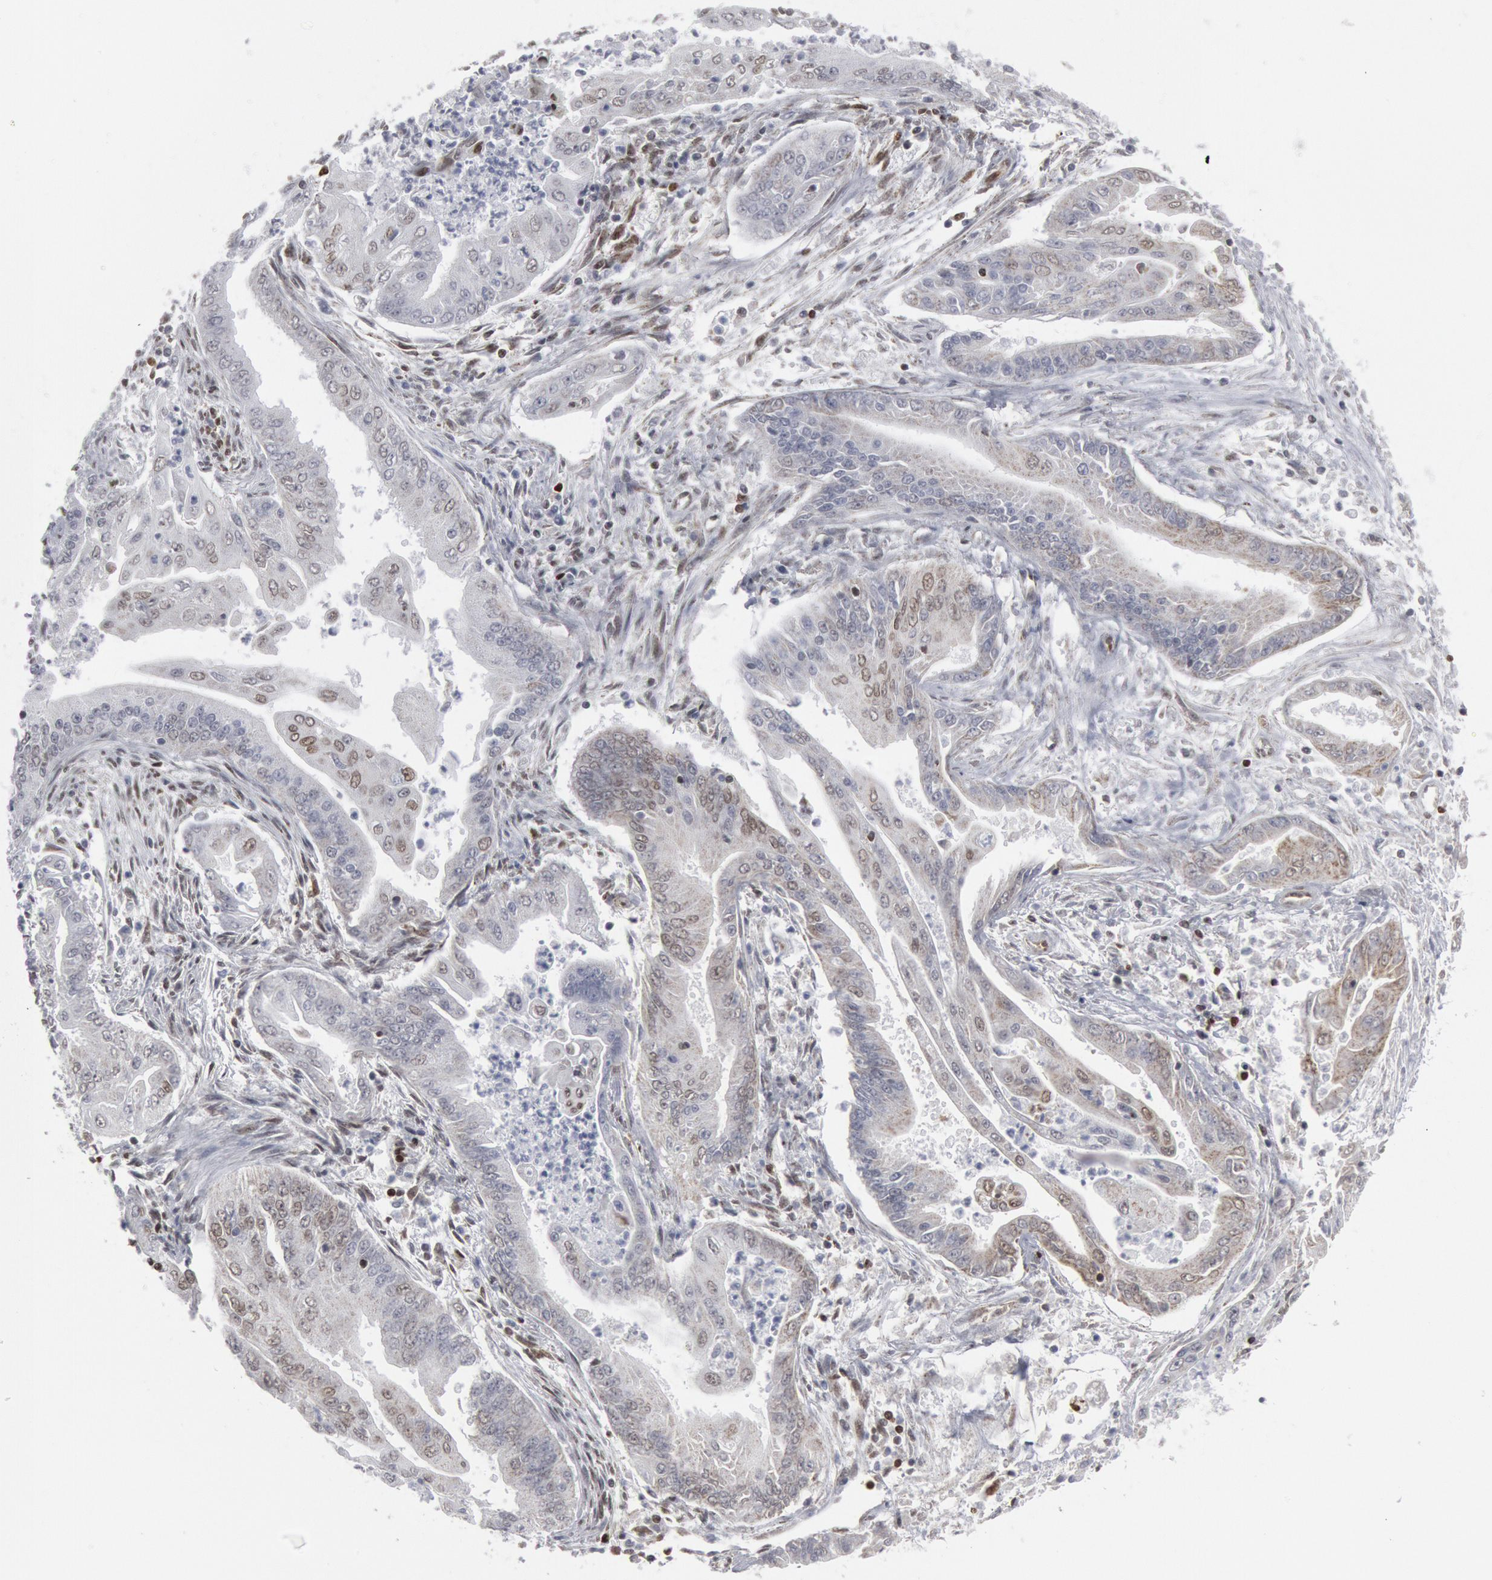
{"staining": {"intensity": "negative", "quantity": "none", "location": "none"}, "tissue": "endometrial cancer", "cell_type": "Tumor cells", "image_type": "cancer", "snomed": [{"axis": "morphology", "description": "Adenocarcinoma, NOS"}, {"axis": "topography", "description": "Endometrium"}], "caption": "Tumor cells show no significant positivity in endometrial adenocarcinoma.", "gene": "MECP2", "patient": {"sex": "female", "age": 63}}